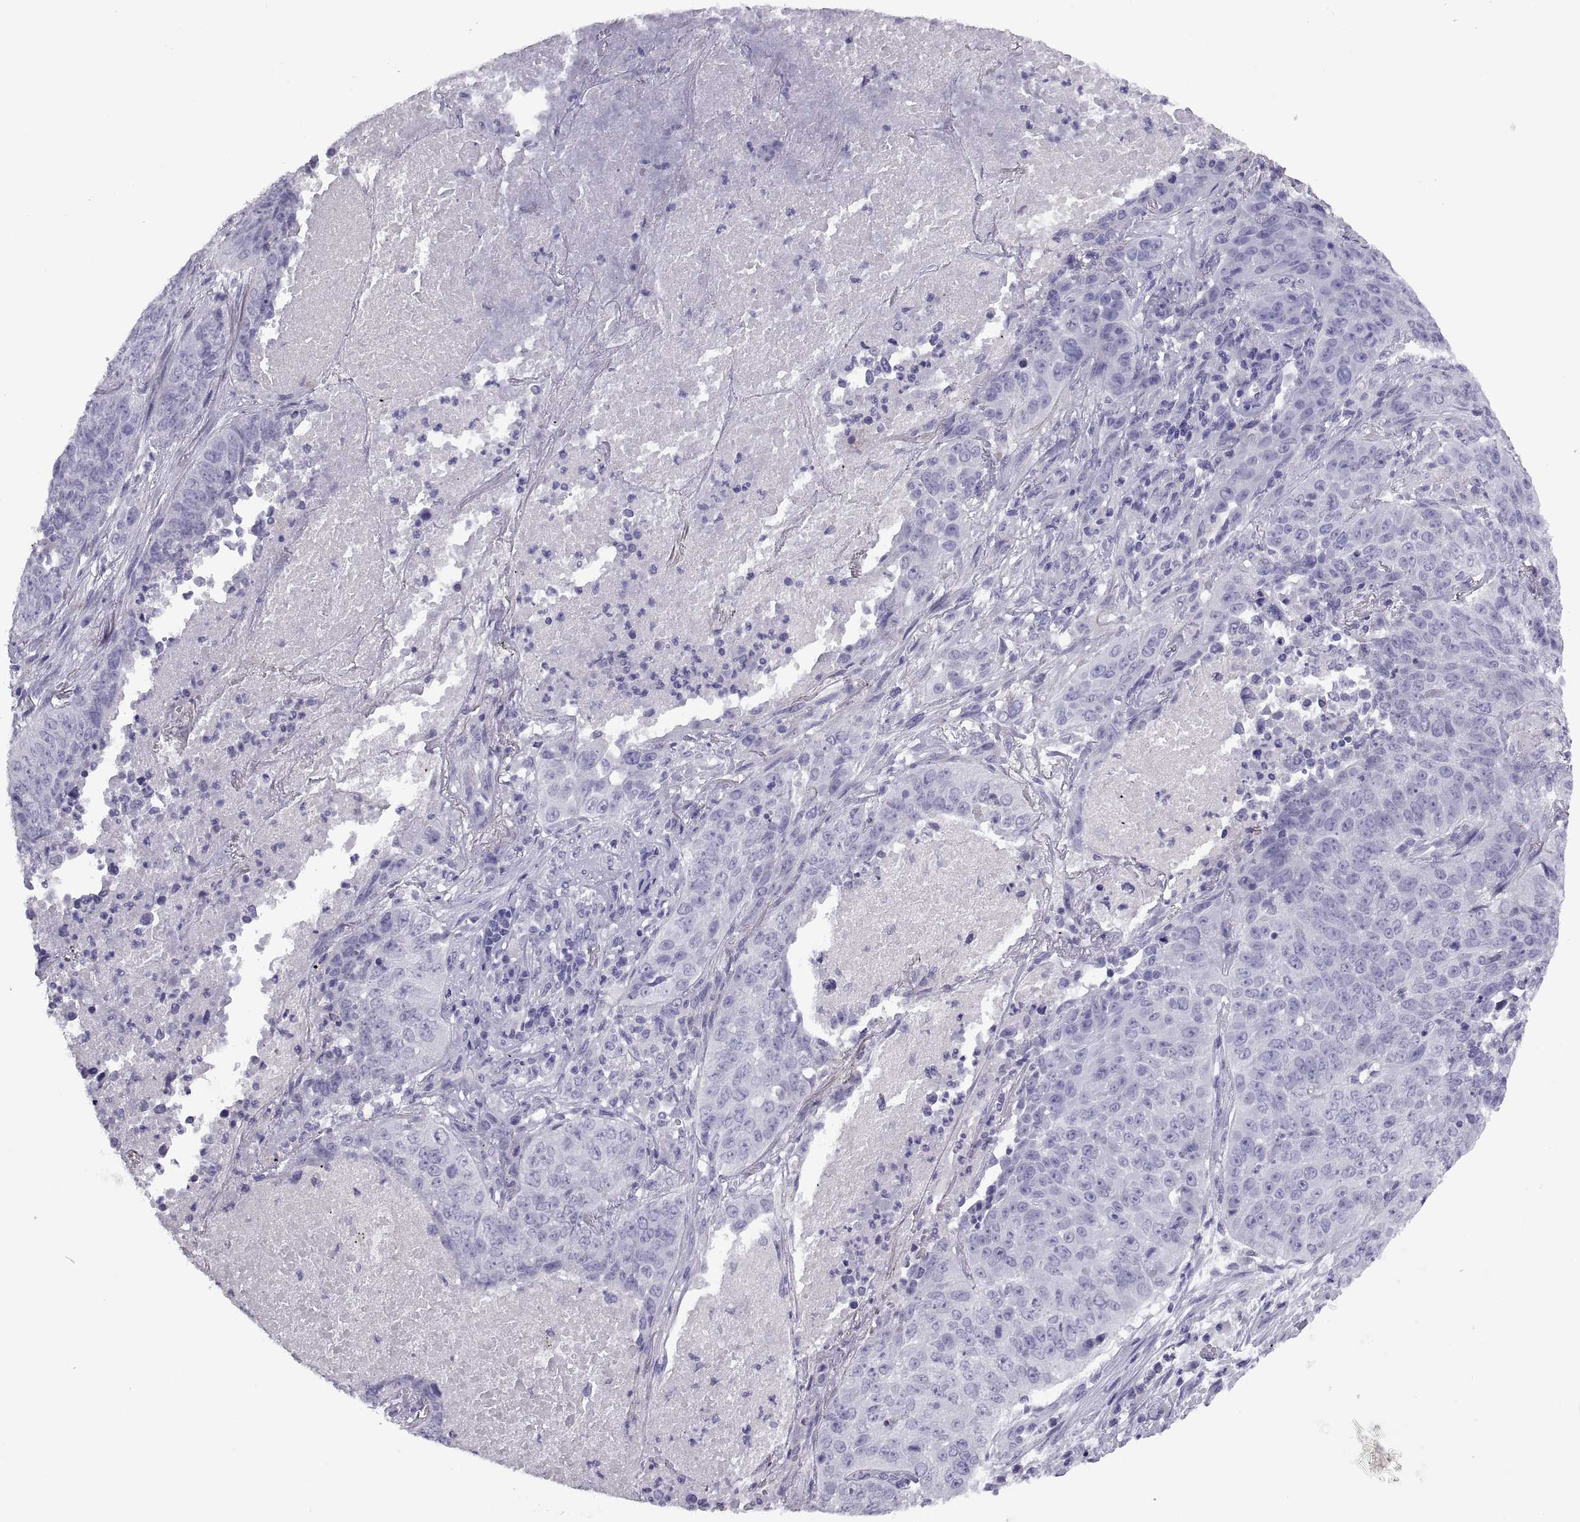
{"staining": {"intensity": "negative", "quantity": "none", "location": "none"}, "tissue": "lung cancer", "cell_type": "Tumor cells", "image_type": "cancer", "snomed": [{"axis": "morphology", "description": "Normal tissue, NOS"}, {"axis": "morphology", "description": "Squamous cell carcinoma, NOS"}, {"axis": "topography", "description": "Bronchus"}, {"axis": "topography", "description": "Lung"}], "caption": "Lung squamous cell carcinoma was stained to show a protein in brown. There is no significant staining in tumor cells.", "gene": "RGS20", "patient": {"sex": "male", "age": 64}}